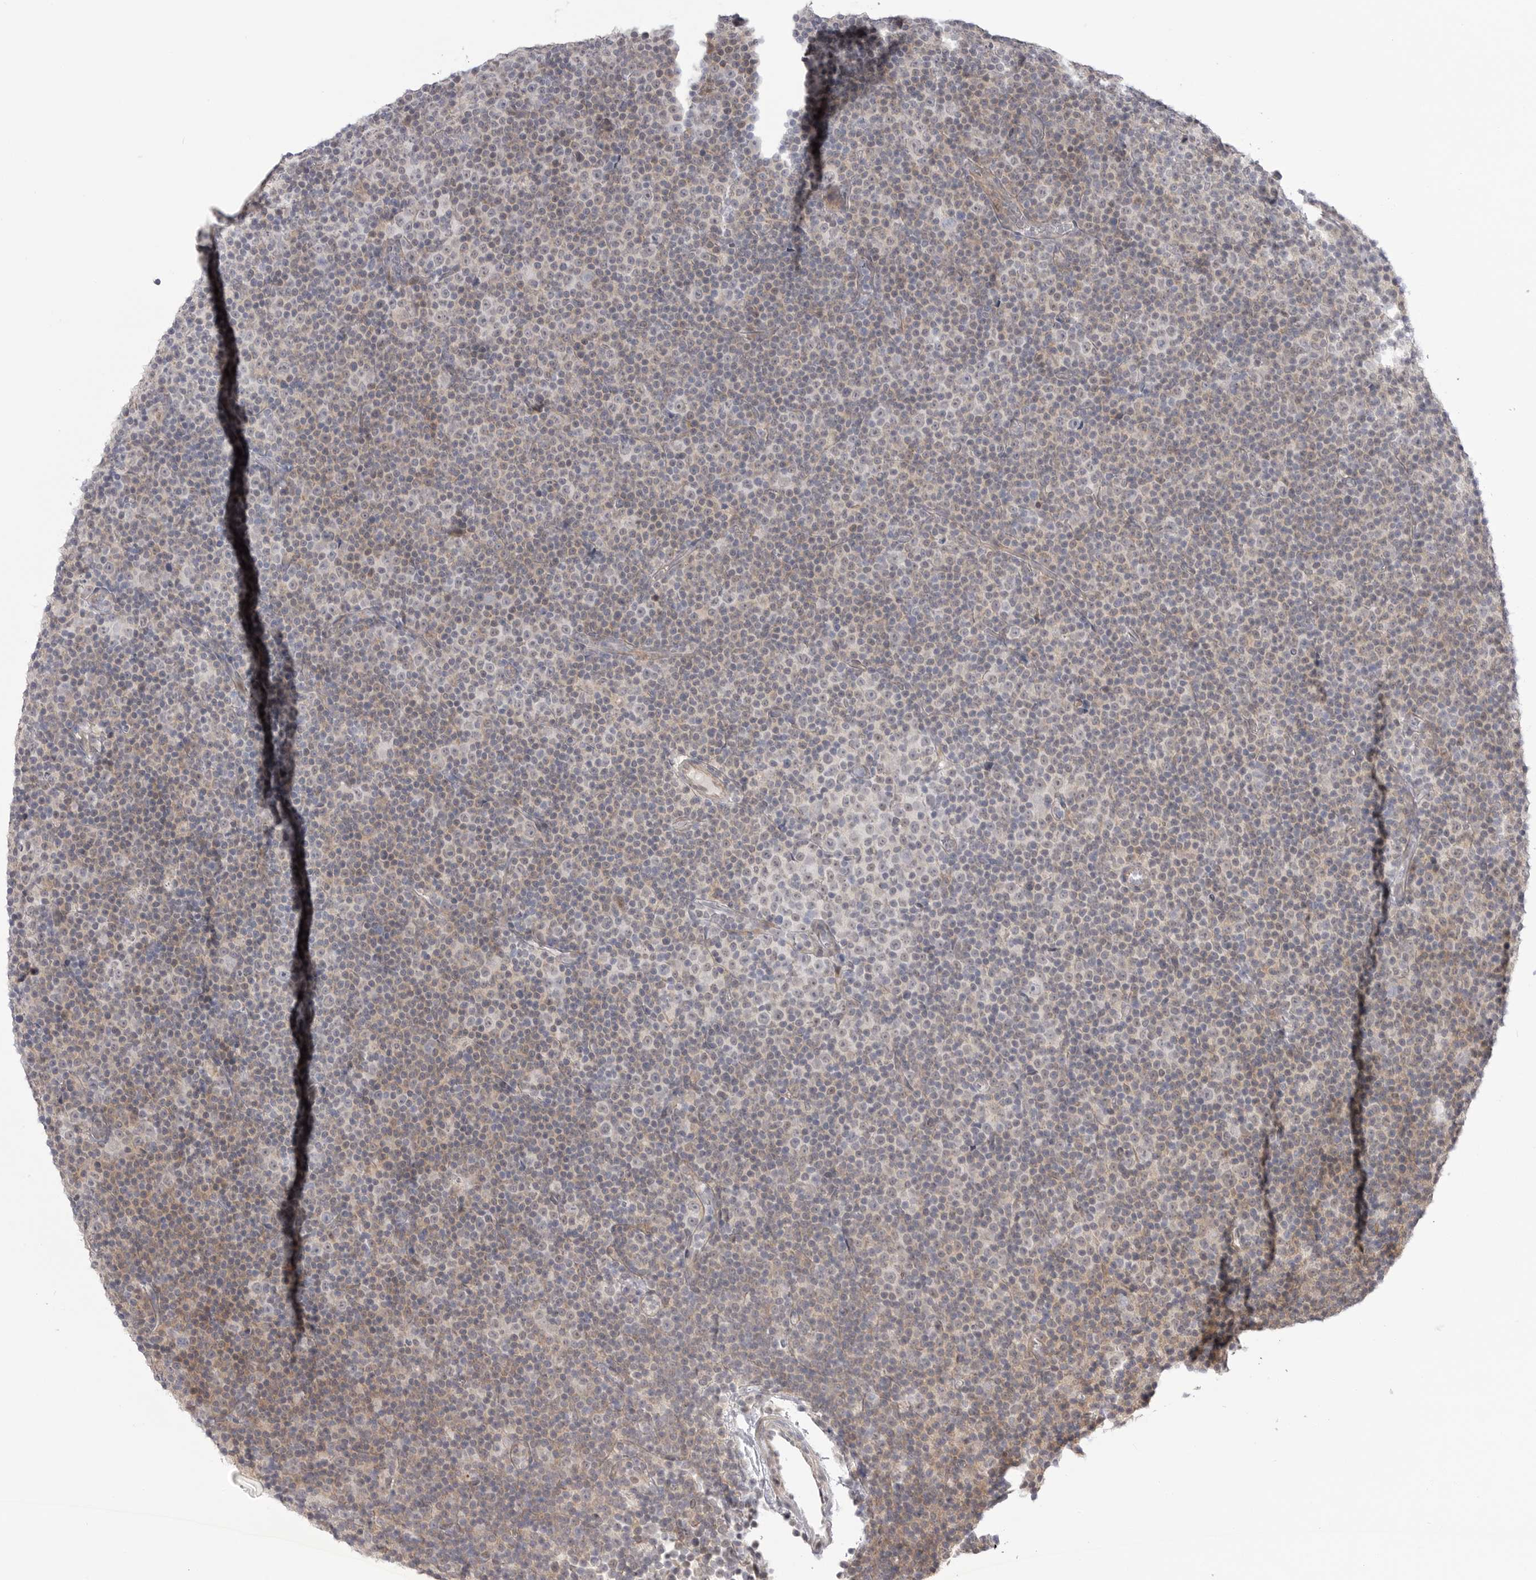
{"staining": {"intensity": "negative", "quantity": "none", "location": "none"}, "tissue": "lymphoma", "cell_type": "Tumor cells", "image_type": "cancer", "snomed": [{"axis": "morphology", "description": "Malignant lymphoma, non-Hodgkin's type, Low grade"}, {"axis": "topography", "description": "Lymph node"}], "caption": "DAB immunohistochemical staining of human low-grade malignant lymphoma, non-Hodgkin's type displays no significant positivity in tumor cells.", "gene": "GGT6", "patient": {"sex": "female", "age": 67}}